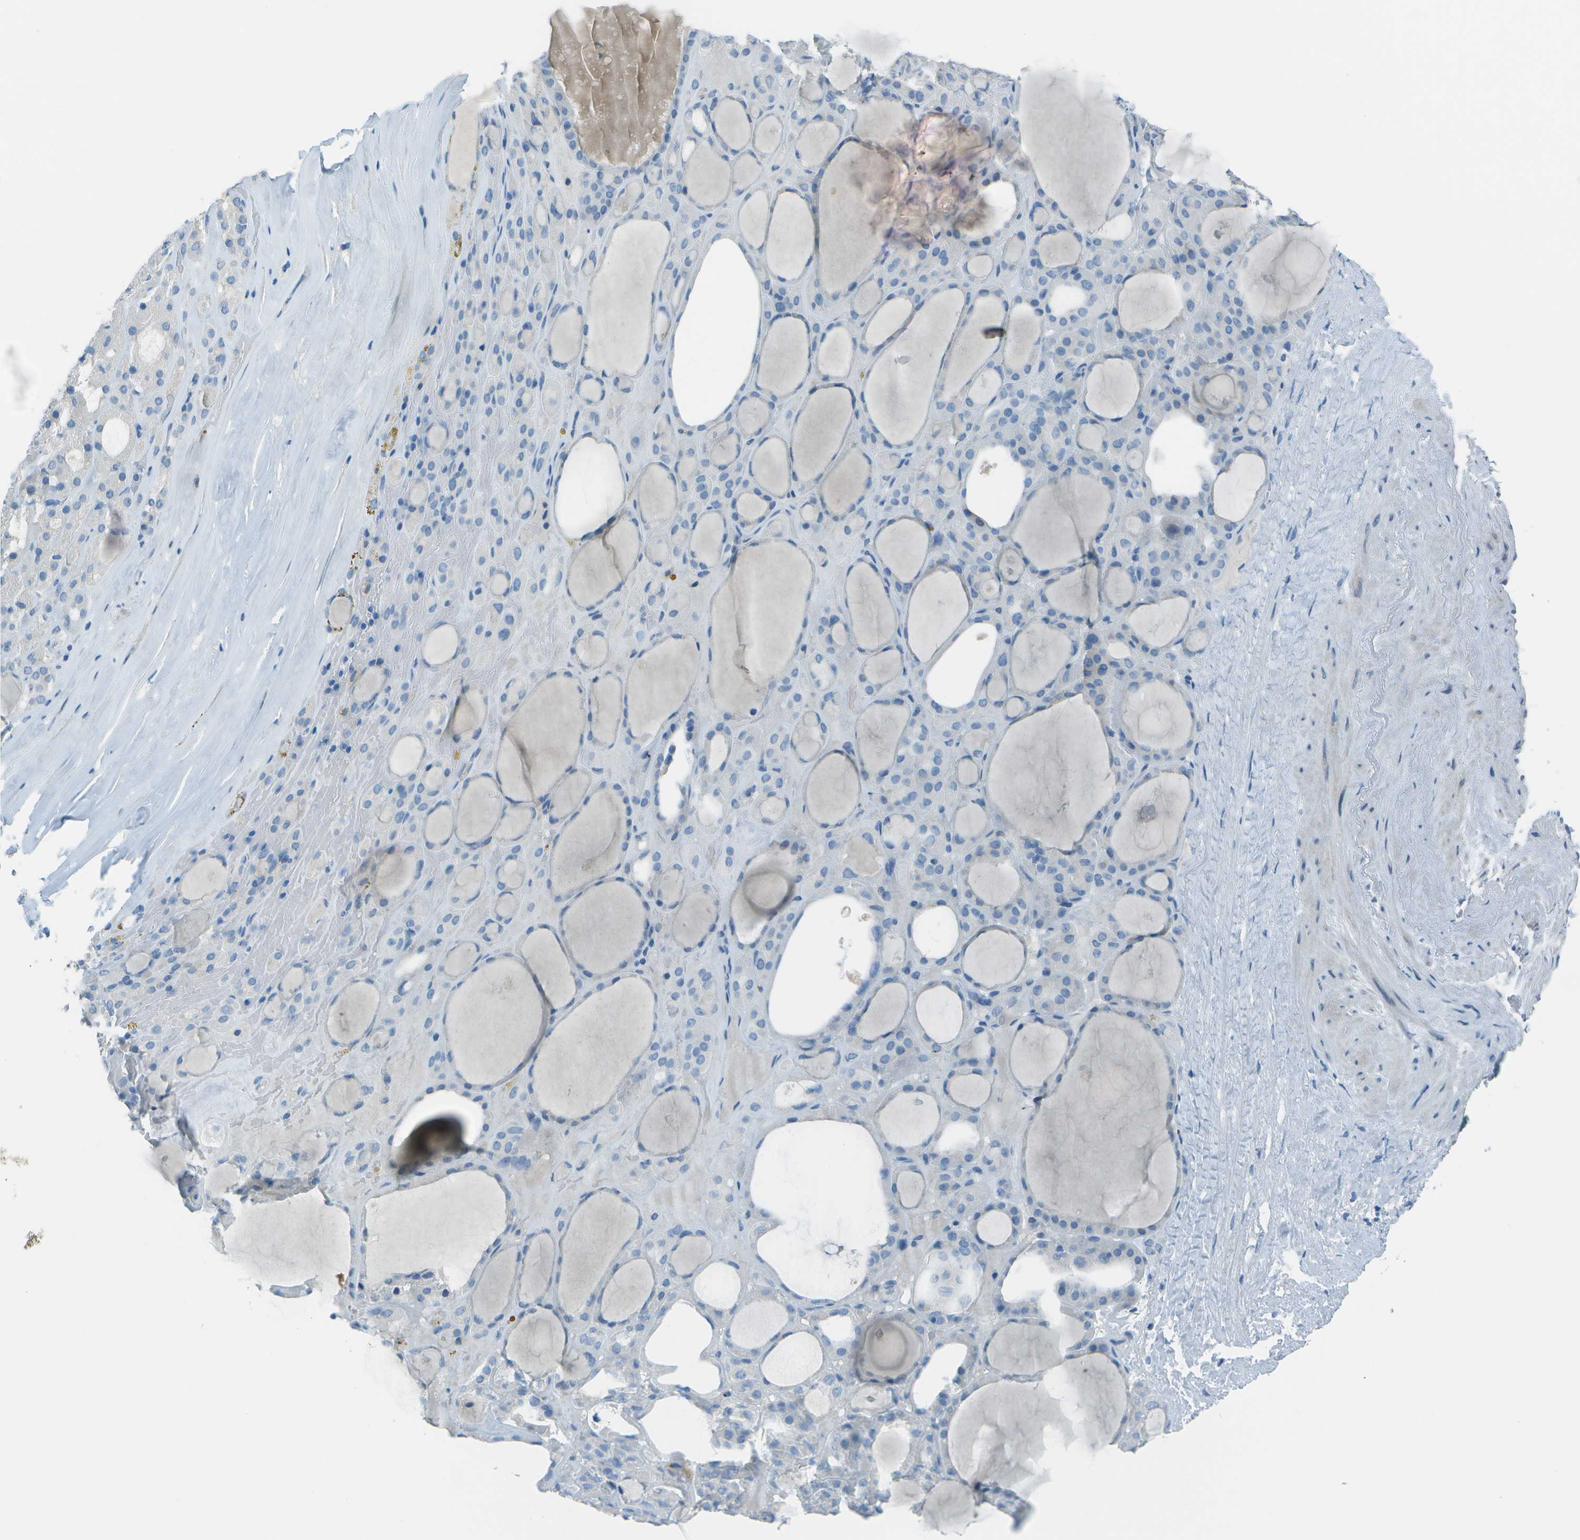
{"staining": {"intensity": "negative", "quantity": "none", "location": "none"}, "tissue": "thyroid gland", "cell_type": "Glandular cells", "image_type": "normal", "snomed": [{"axis": "morphology", "description": "Normal tissue, NOS"}, {"axis": "morphology", "description": "Carcinoma, NOS"}, {"axis": "topography", "description": "Thyroid gland"}], "caption": "This is a image of immunohistochemistry (IHC) staining of benign thyroid gland, which shows no staining in glandular cells. (Stains: DAB (3,3'-diaminobenzidine) immunohistochemistry with hematoxylin counter stain, Microscopy: brightfield microscopy at high magnification).", "gene": "FGF1", "patient": {"sex": "female", "age": 86}}